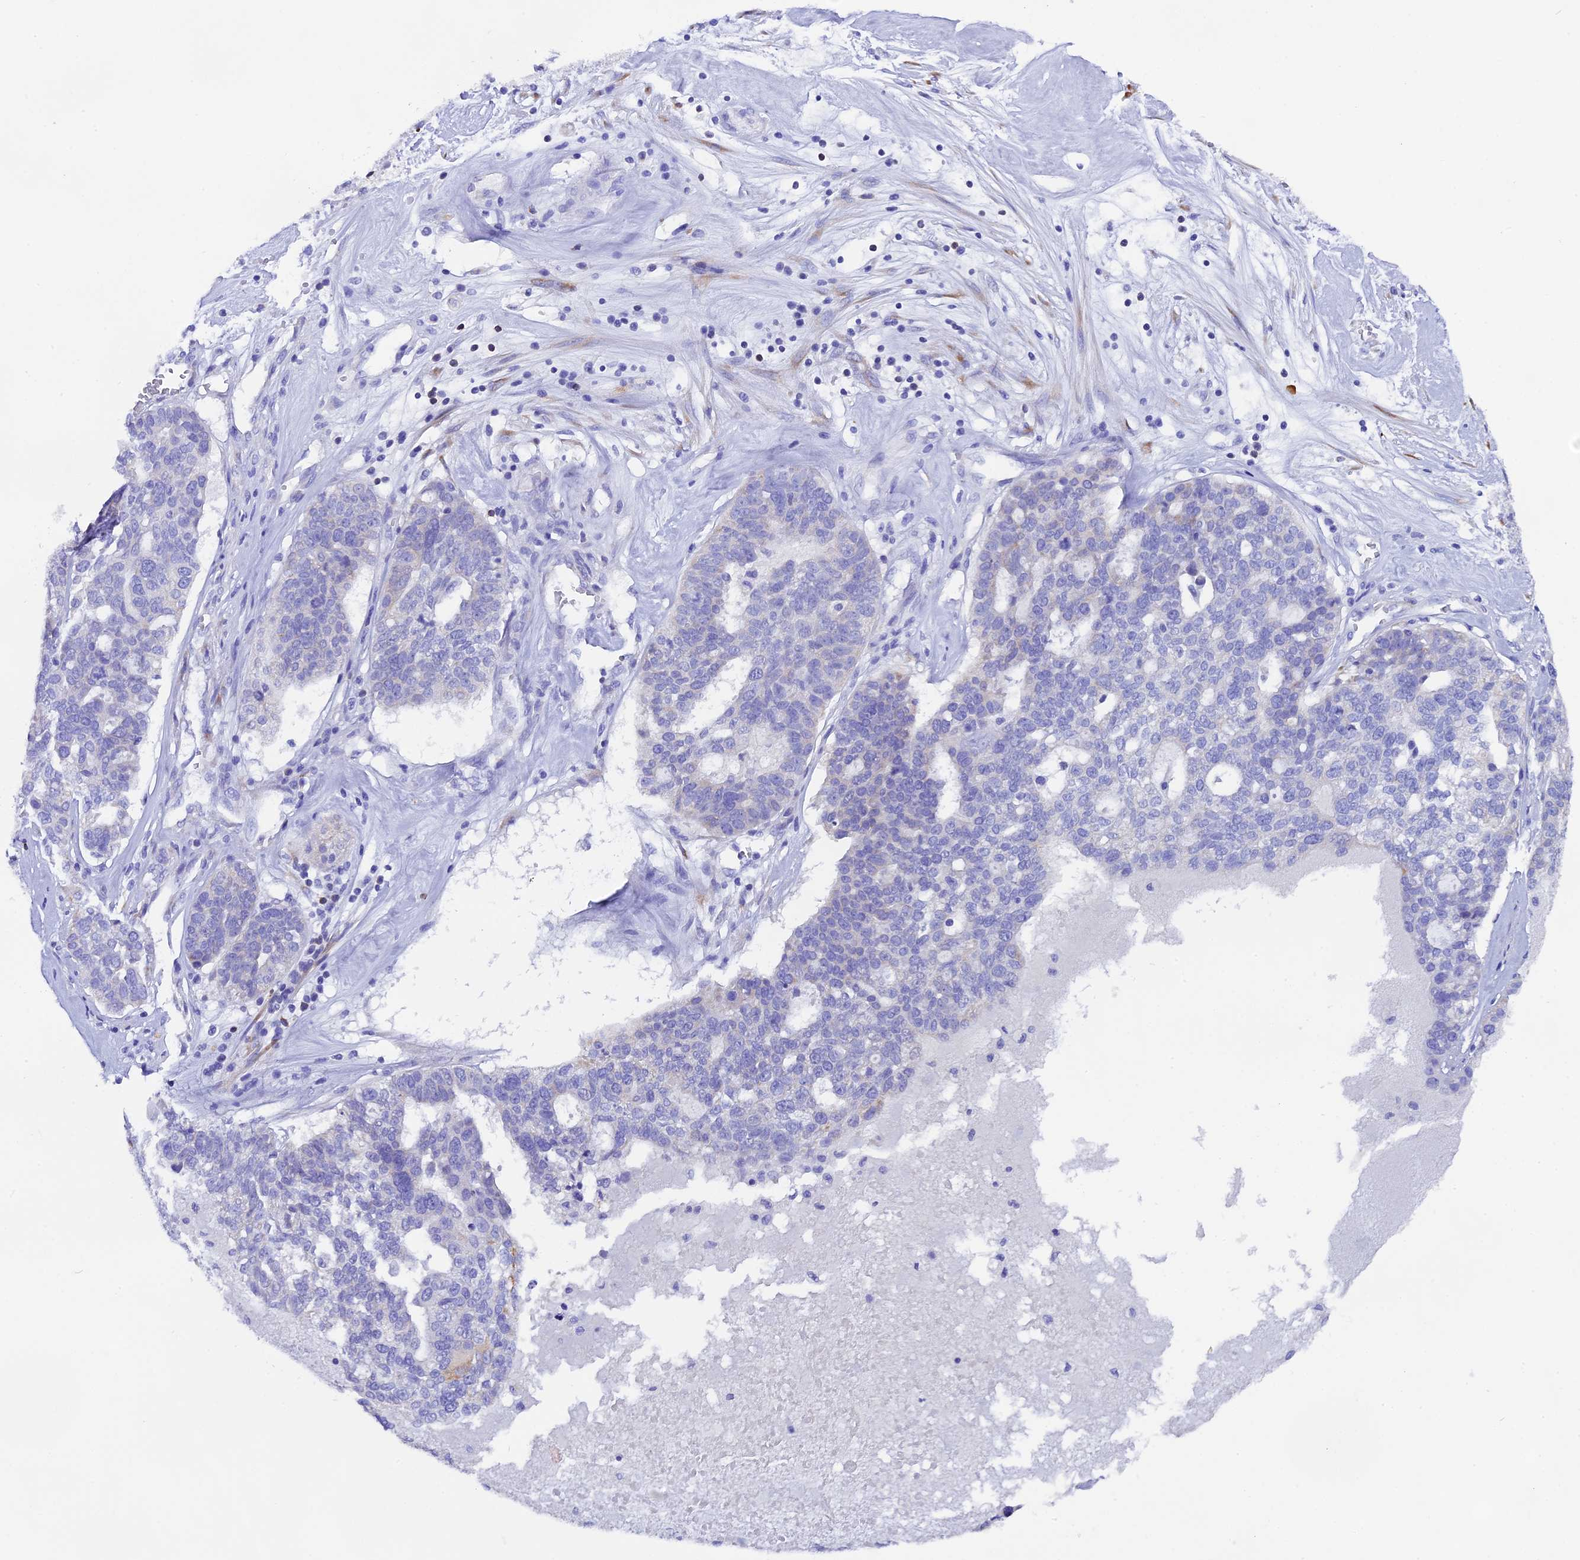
{"staining": {"intensity": "negative", "quantity": "none", "location": "none"}, "tissue": "ovarian cancer", "cell_type": "Tumor cells", "image_type": "cancer", "snomed": [{"axis": "morphology", "description": "Cystadenocarcinoma, serous, NOS"}, {"axis": "topography", "description": "Ovary"}], "caption": "Ovarian serous cystadenocarcinoma was stained to show a protein in brown. There is no significant staining in tumor cells.", "gene": "FKBP11", "patient": {"sex": "female", "age": 59}}